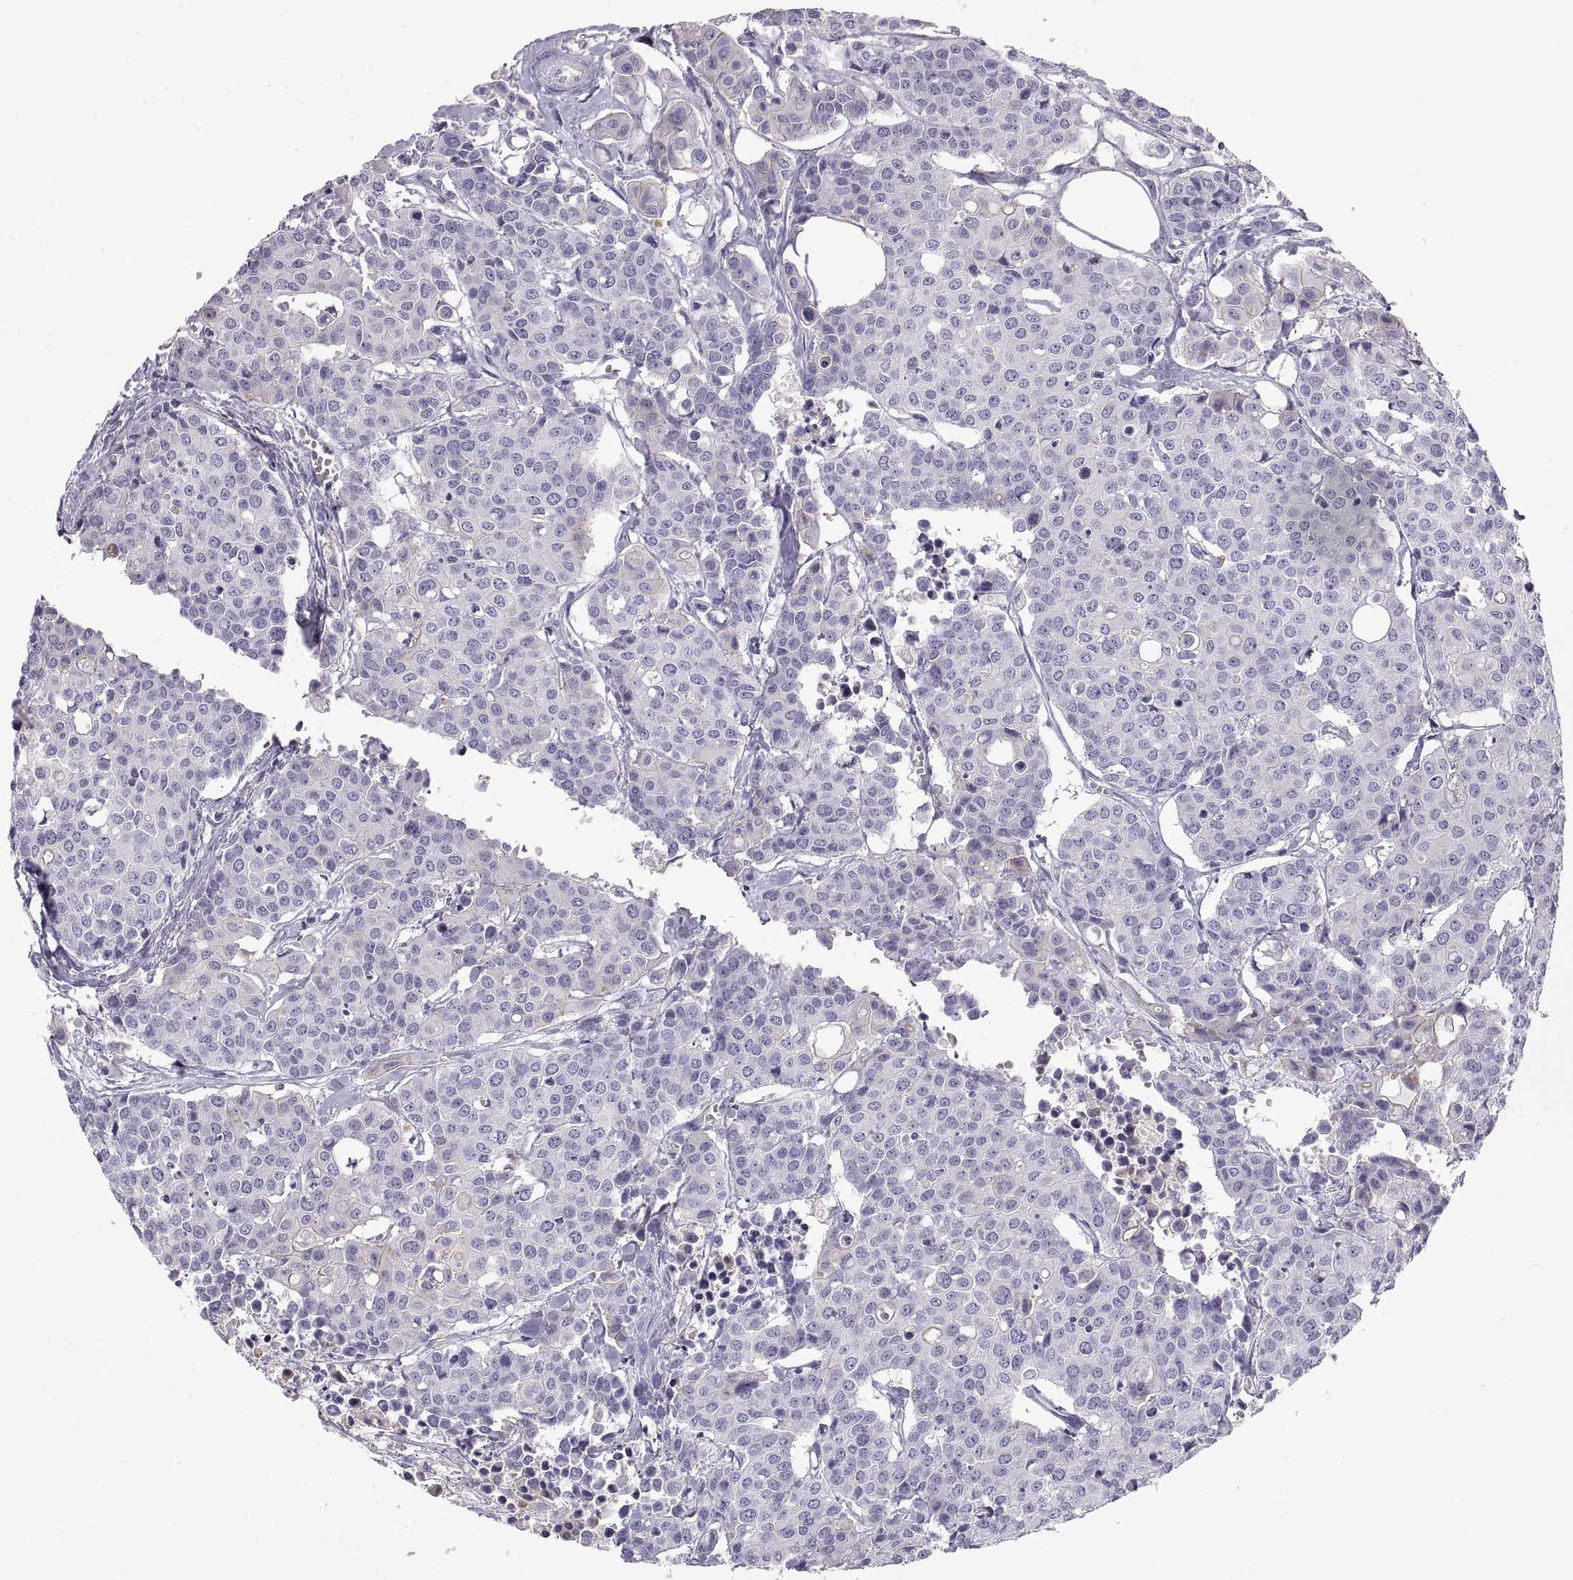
{"staining": {"intensity": "negative", "quantity": "none", "location": "none"}, "tissue": "carcinoid", "cell_type": "Tumor cells", "image_type": "cancer", "snomed": [{"axis": "morphology", "description": "Carcinoid, malignant, NOS"}, {"axis": "topography", "description": "Colon"}], "caption": "There is no significant expression in tumor cells of carcinoid.", "gene": "CRYBB3", "patient": {"sex": "male", "age": 81}}